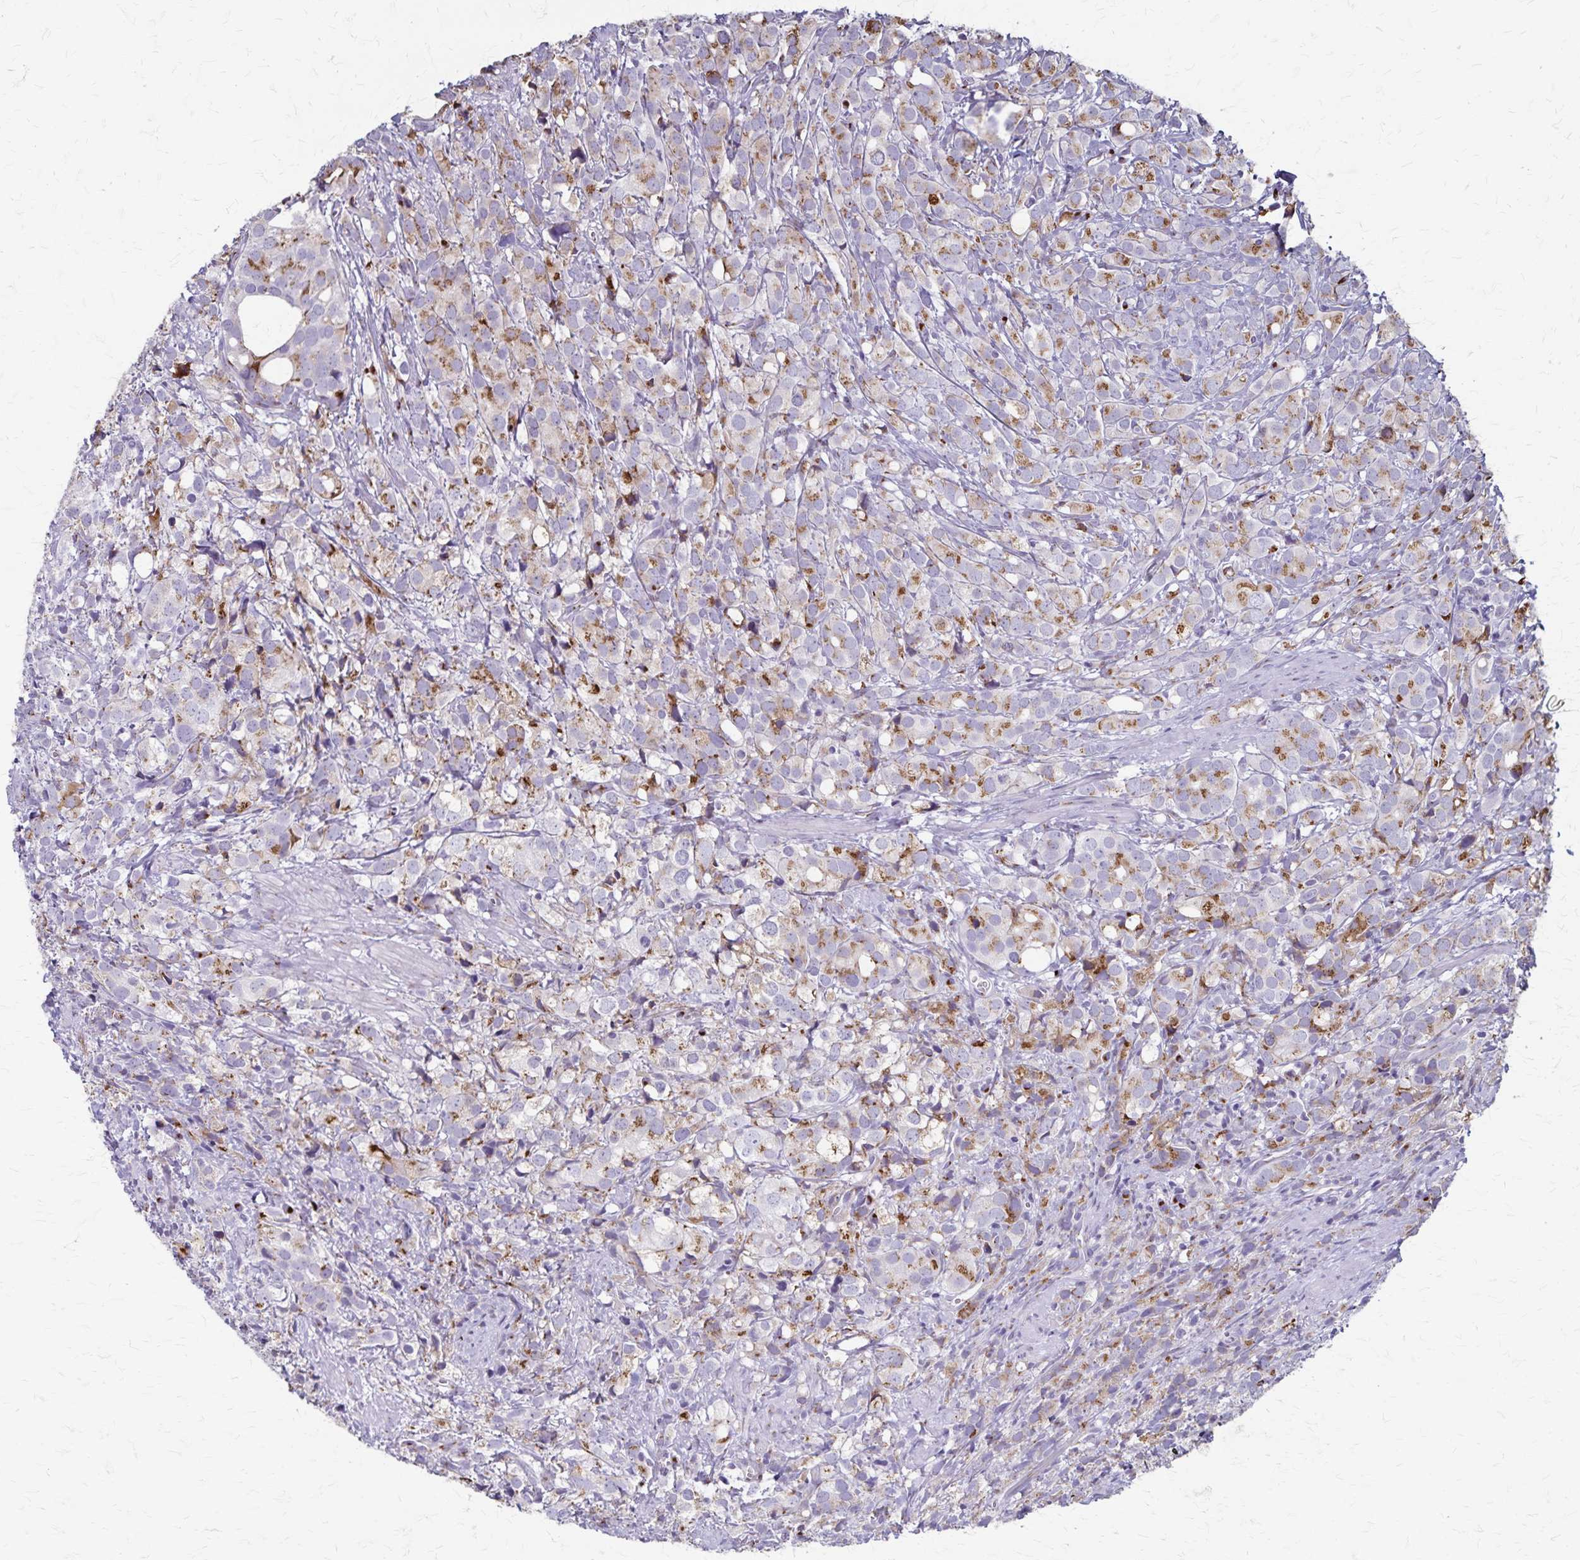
{"staining": {"intensity": "moderate", "quantity": "25%-75%", "location": "cytoplasmic/membranous"}, "tissue": "prostate cancer", "cell_type": "Tumor cells", "image_type": "cancer", "snomed": [{"axis": "morphology", "description": "Adenocarcinoma, High grade"}, {"axis": "topography", "description": "Prostate"}], "caption": "IHC micrograph of human high-grade adenocarcinoma (prostate) stained for a protein (brown), which shows medium levels of moderate cytoplasmic/membranous staining in approximately 25%-75% of tumor cells.", "gene": "MCFD2", "patient": {"sex": "male", "age": 86}}